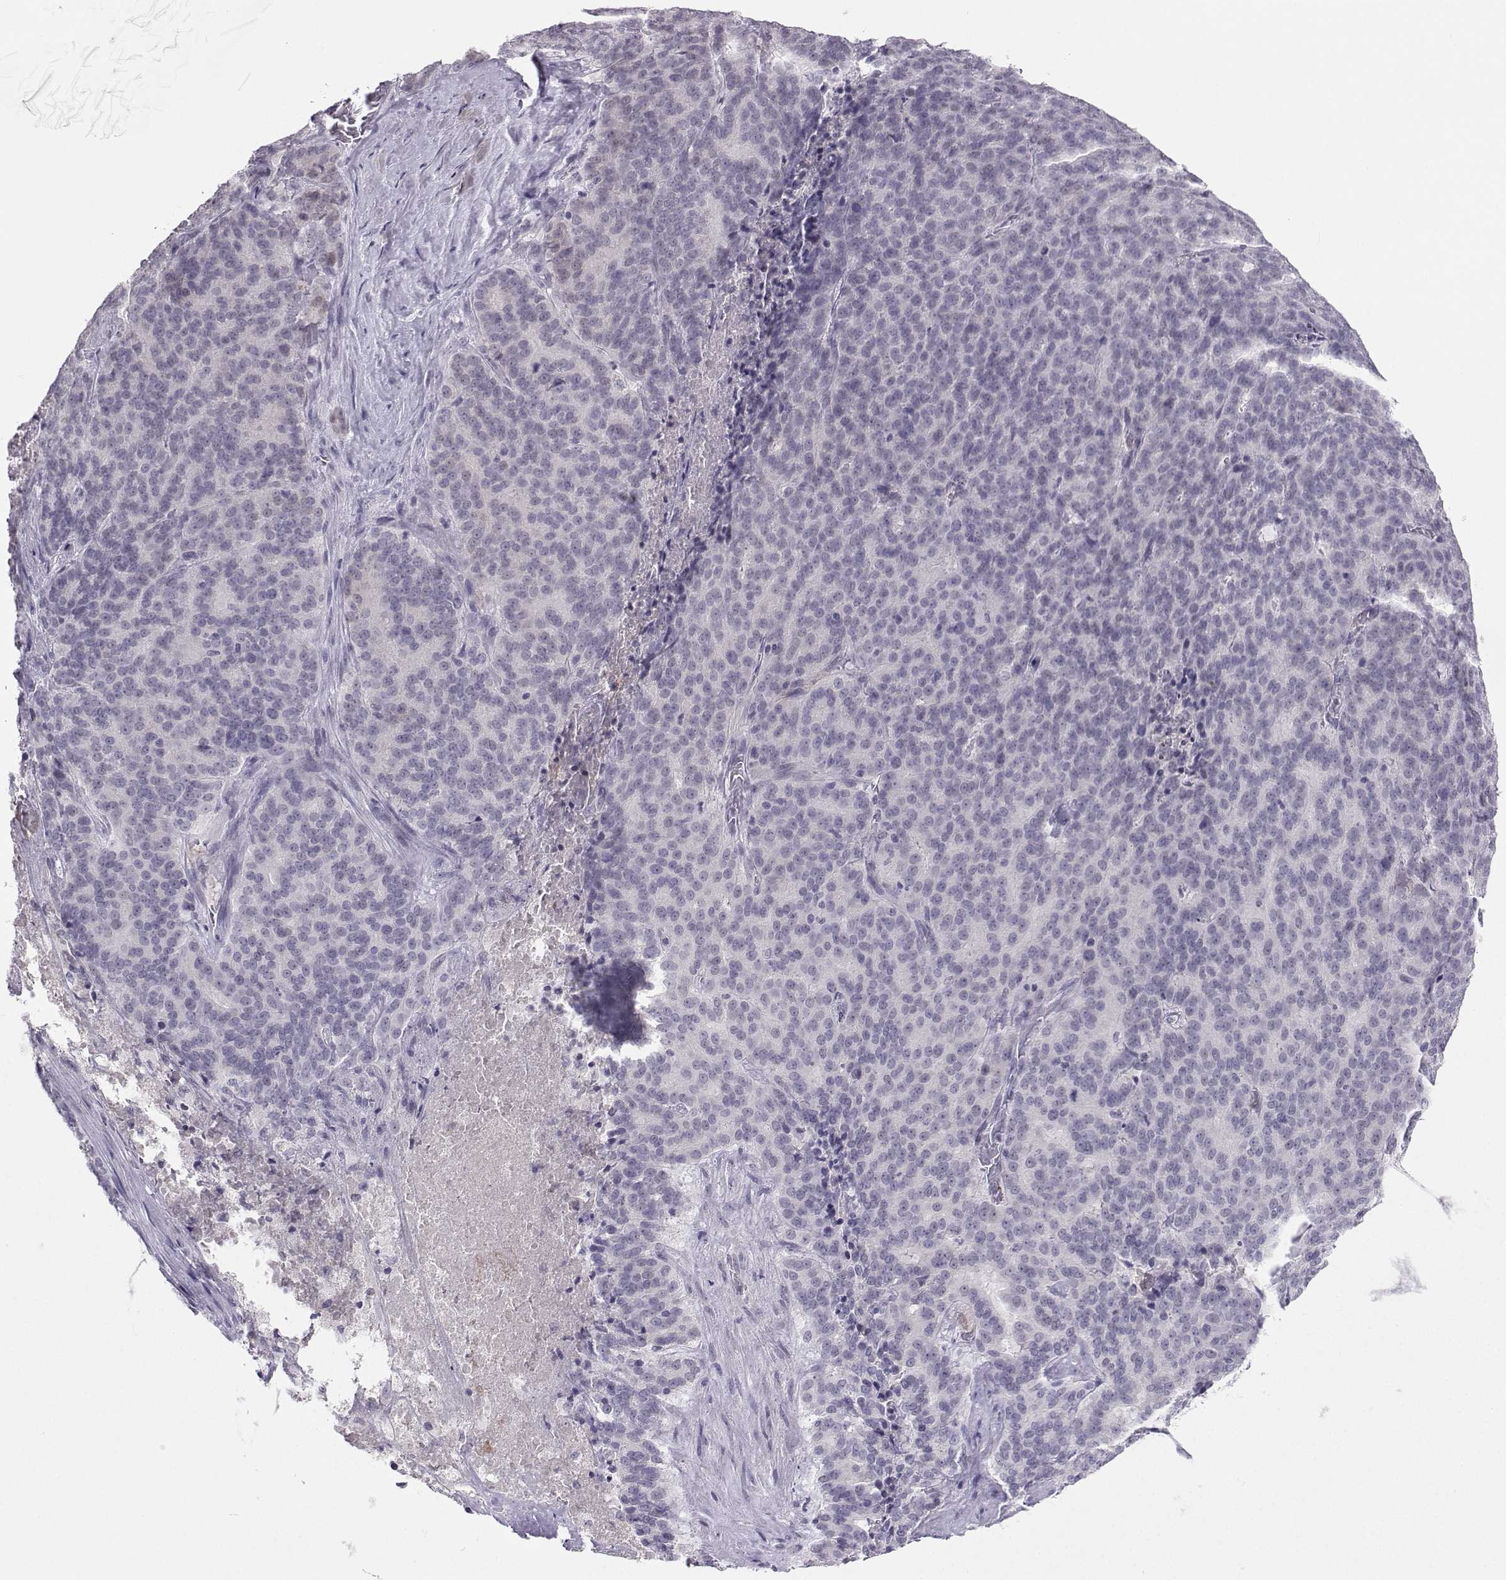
{"staining": {"intensity": "negative", "quantity": "none", "location": "none"}, "tissue": "liver cancer", "cell_type": "Tumor cells", "image_type": "cancer", "snomed": [{"axis": "morphology", "description": "Cholangiocarcinoma"}, {"axis": "topography", "description": "Liver"}], "caption": "Tumor cells are negative for brown protein staining in cholangiocarcinoma (liver). (DAB immunohistochemistry (IHC) visualized using brightfield microscopy, high magnification).", "gene": "LHX1", "patient": {"sex": "female", "age": 47}}